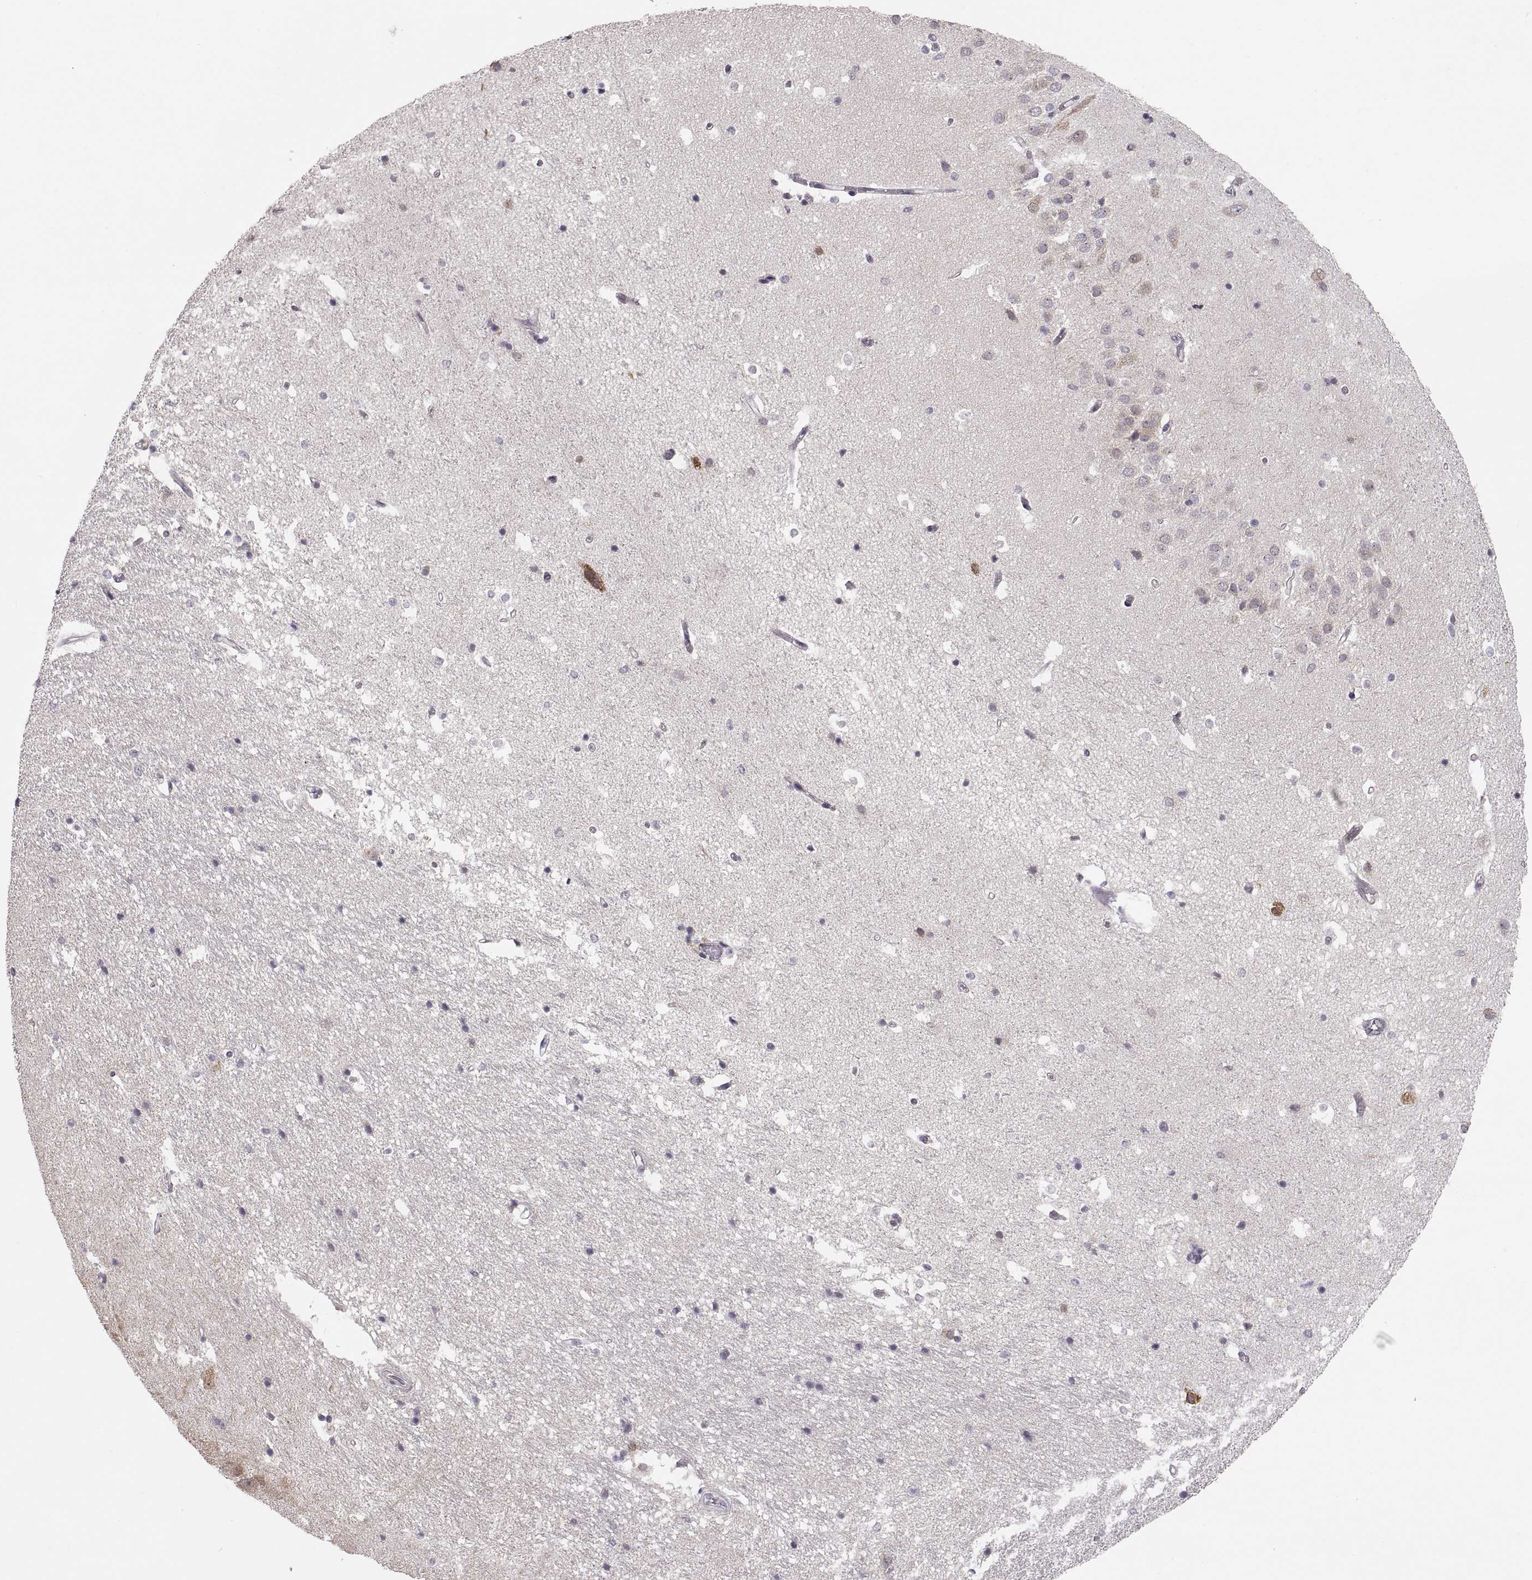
{"staining": {"intensity": "negative", "quantity": "none", "location": "none"}, "tissue": "hippocampus", "cell_type": "Glial cells", "image_type": "normal", "snomed": [{"axis": "morphology", "description": "Normal tissue, NOS"}, {"axis": "topography", "description": "Hippocampus"}], "caption": "IHC micrograph of benign human hippocampus stained for a protein (brown), which exhibits no staining in glial cells.", "gene": "HMGCR", "patient": {"sex": "male", "age": 44}}